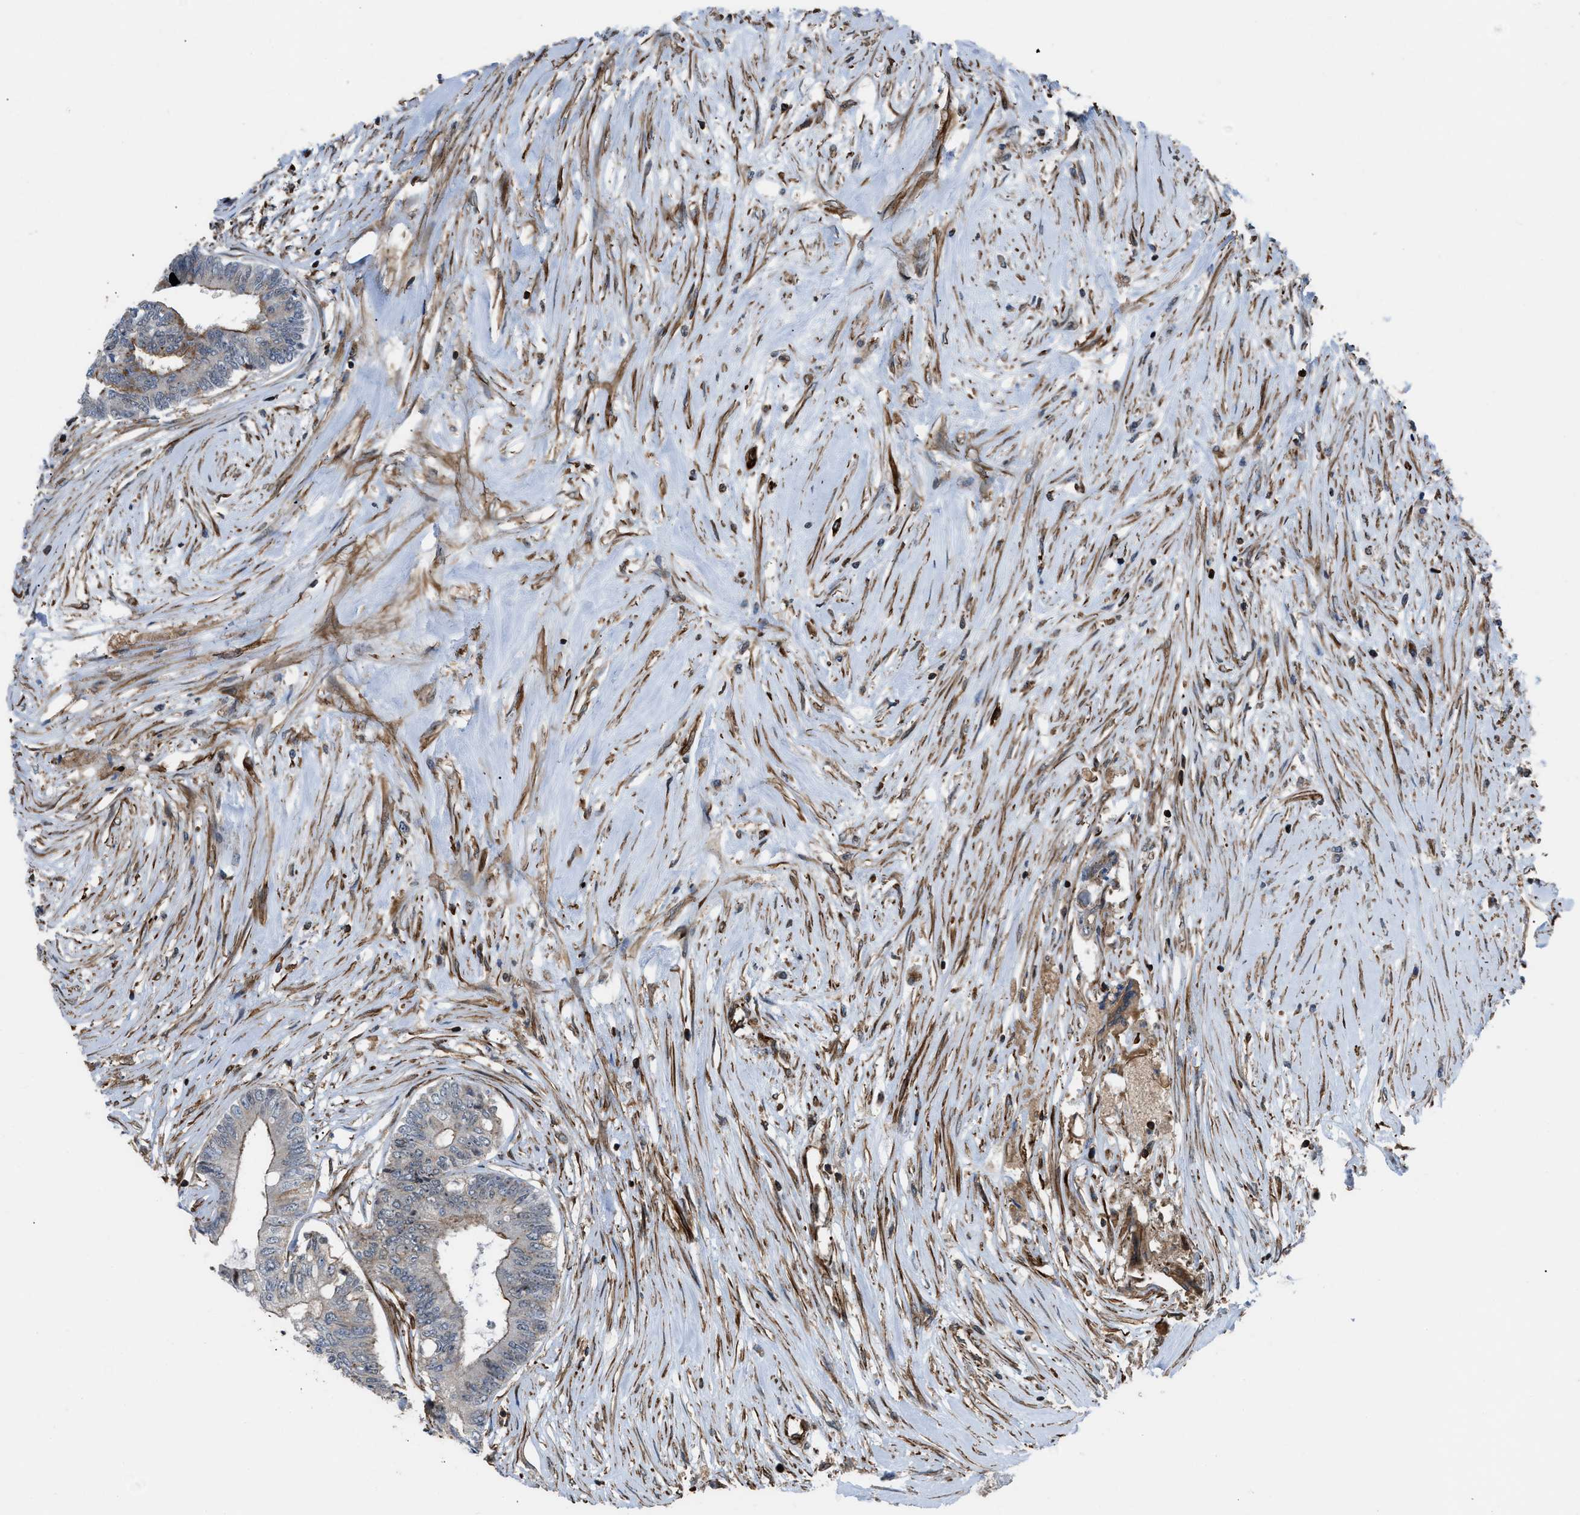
{"staining": {"intensity": "weak", "quantity": "25%-75%", "location": "cytoplasmic/membranous"}, "tissue": "colorectal cancer", "cell_type": "Tumor cells", "image_type": "cancer", "snomed": [{"axis": "morphology", "description": "Adenocarcinoma, NOS"}, {"axis": "topography", "description": "Rectum"}], "caption": "Weak cytoplasmic/membranous staining is seen in approximately 25%-75% of tumor cells in colorectal adenocarcinoma.", "gene": "PTPRE", "patient": {"sex": "male", "age": 63}}